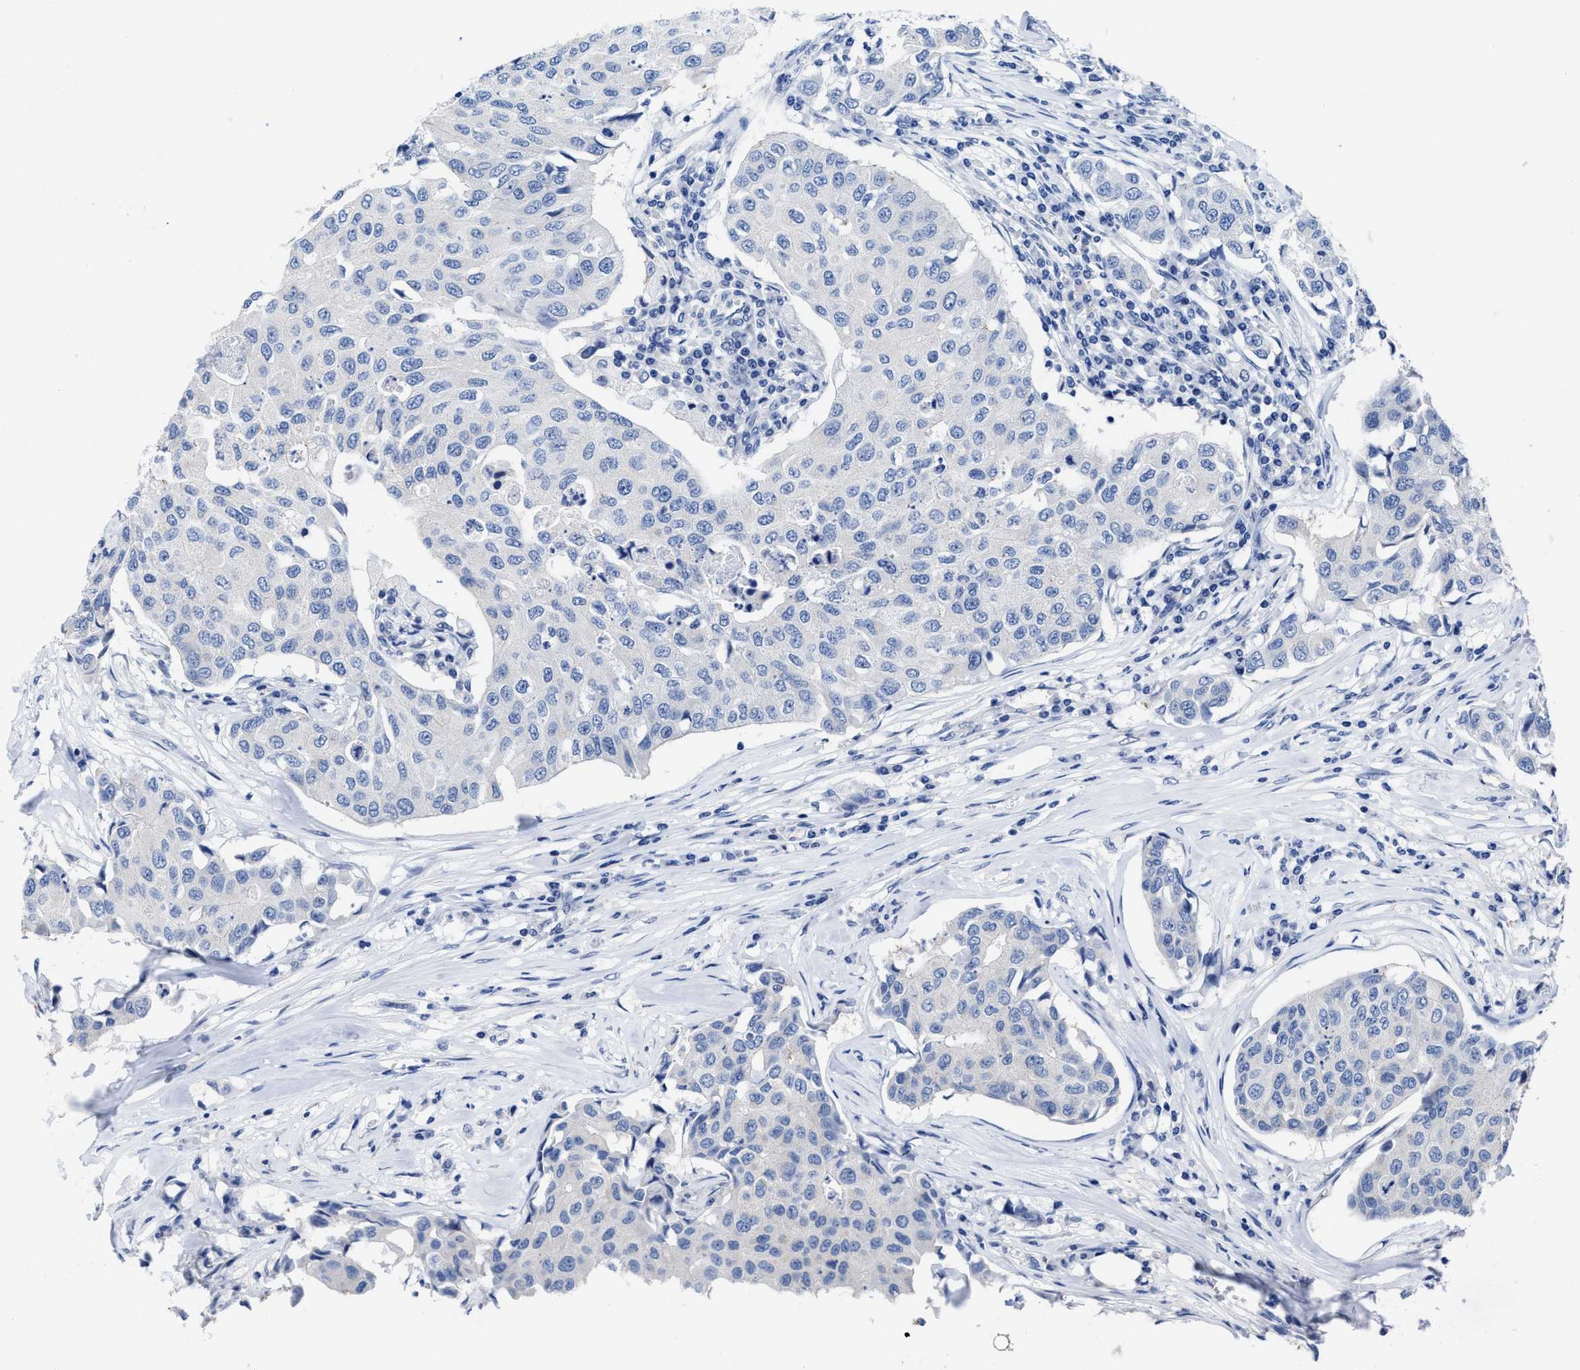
{"staining": {"intensity": "negative", "quantity": "none", "location": "none"}, "tissue": "breast cancer", "cell_type": "Tumor cells", "image_type": "cancer", "snomed": [{"axis": "morphology", "description": "Duct carcinoma"}, {"axis": "topography", "description": "Breast"}], "caption": "Breast cancer (infiltrating ductal carcinoma) stained for a protein using IHC exhibits no staining tumor cells.", "gene": "HOOK1", "patient": {"sex": "female", "age": 80}}